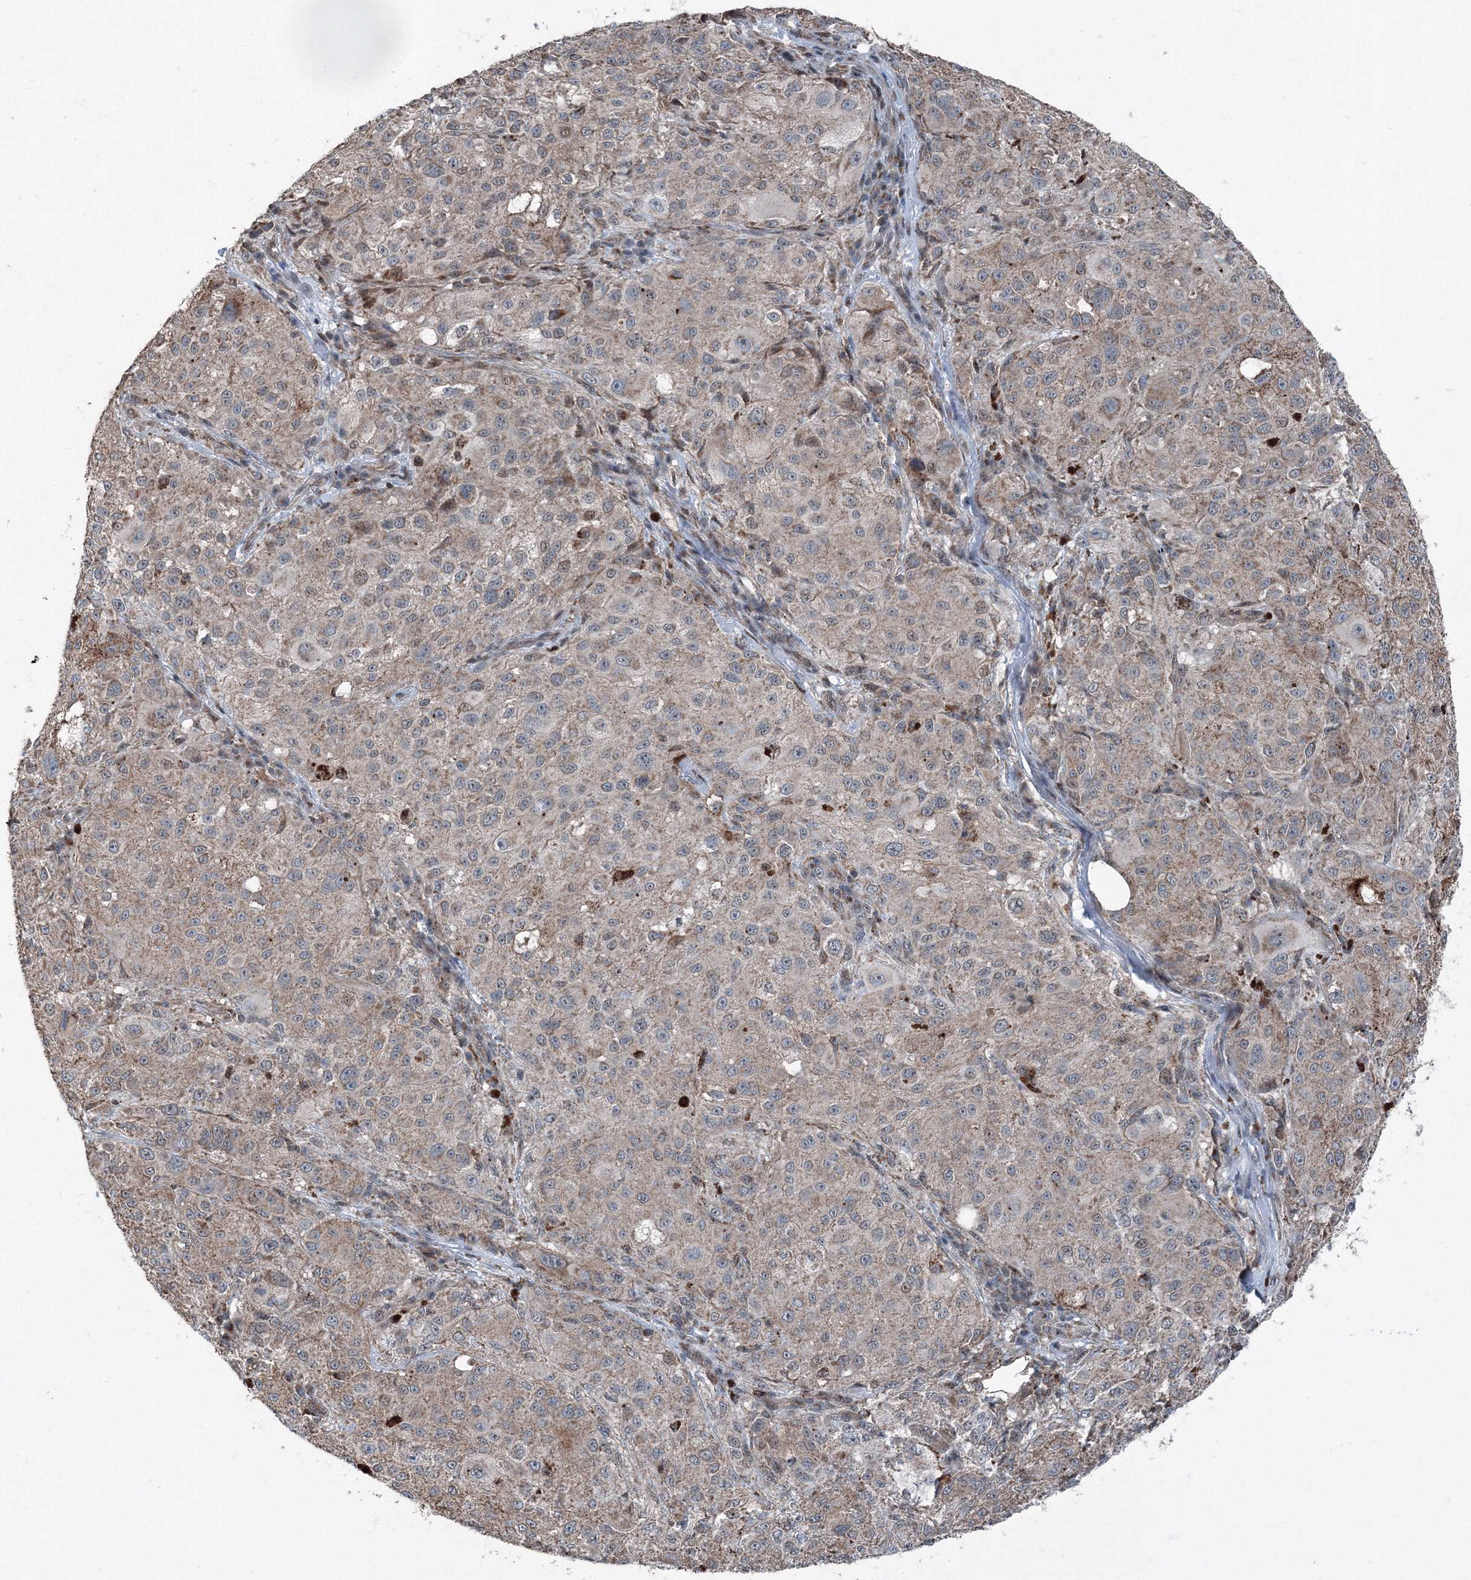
{"staining": {"intensity": "weak", "quantity": ">75%", "location": "cytoplasmic/membranous"}, "tissue": "melanoma", "cell_type": "Tumor cells", "image_type": "cancer", "snomed": [{"axis": "morphology", "description": "Necrosis, NOS"}, {"axis": "morphology", "description": "Malignant melanoma, NOS"}, {"axis": "topography", "description": "Skin"}], "caption": "Melanoma was stained to show a protein in brown. There is low levels of weak cytoplasmic/membranous positivity in approximately >75% of tumor cells. (brown staining indicates protein expression, while blue staining denotes nuclei).", "gene": "AASDH", "patient": {"sex": "female", "age": 87}}